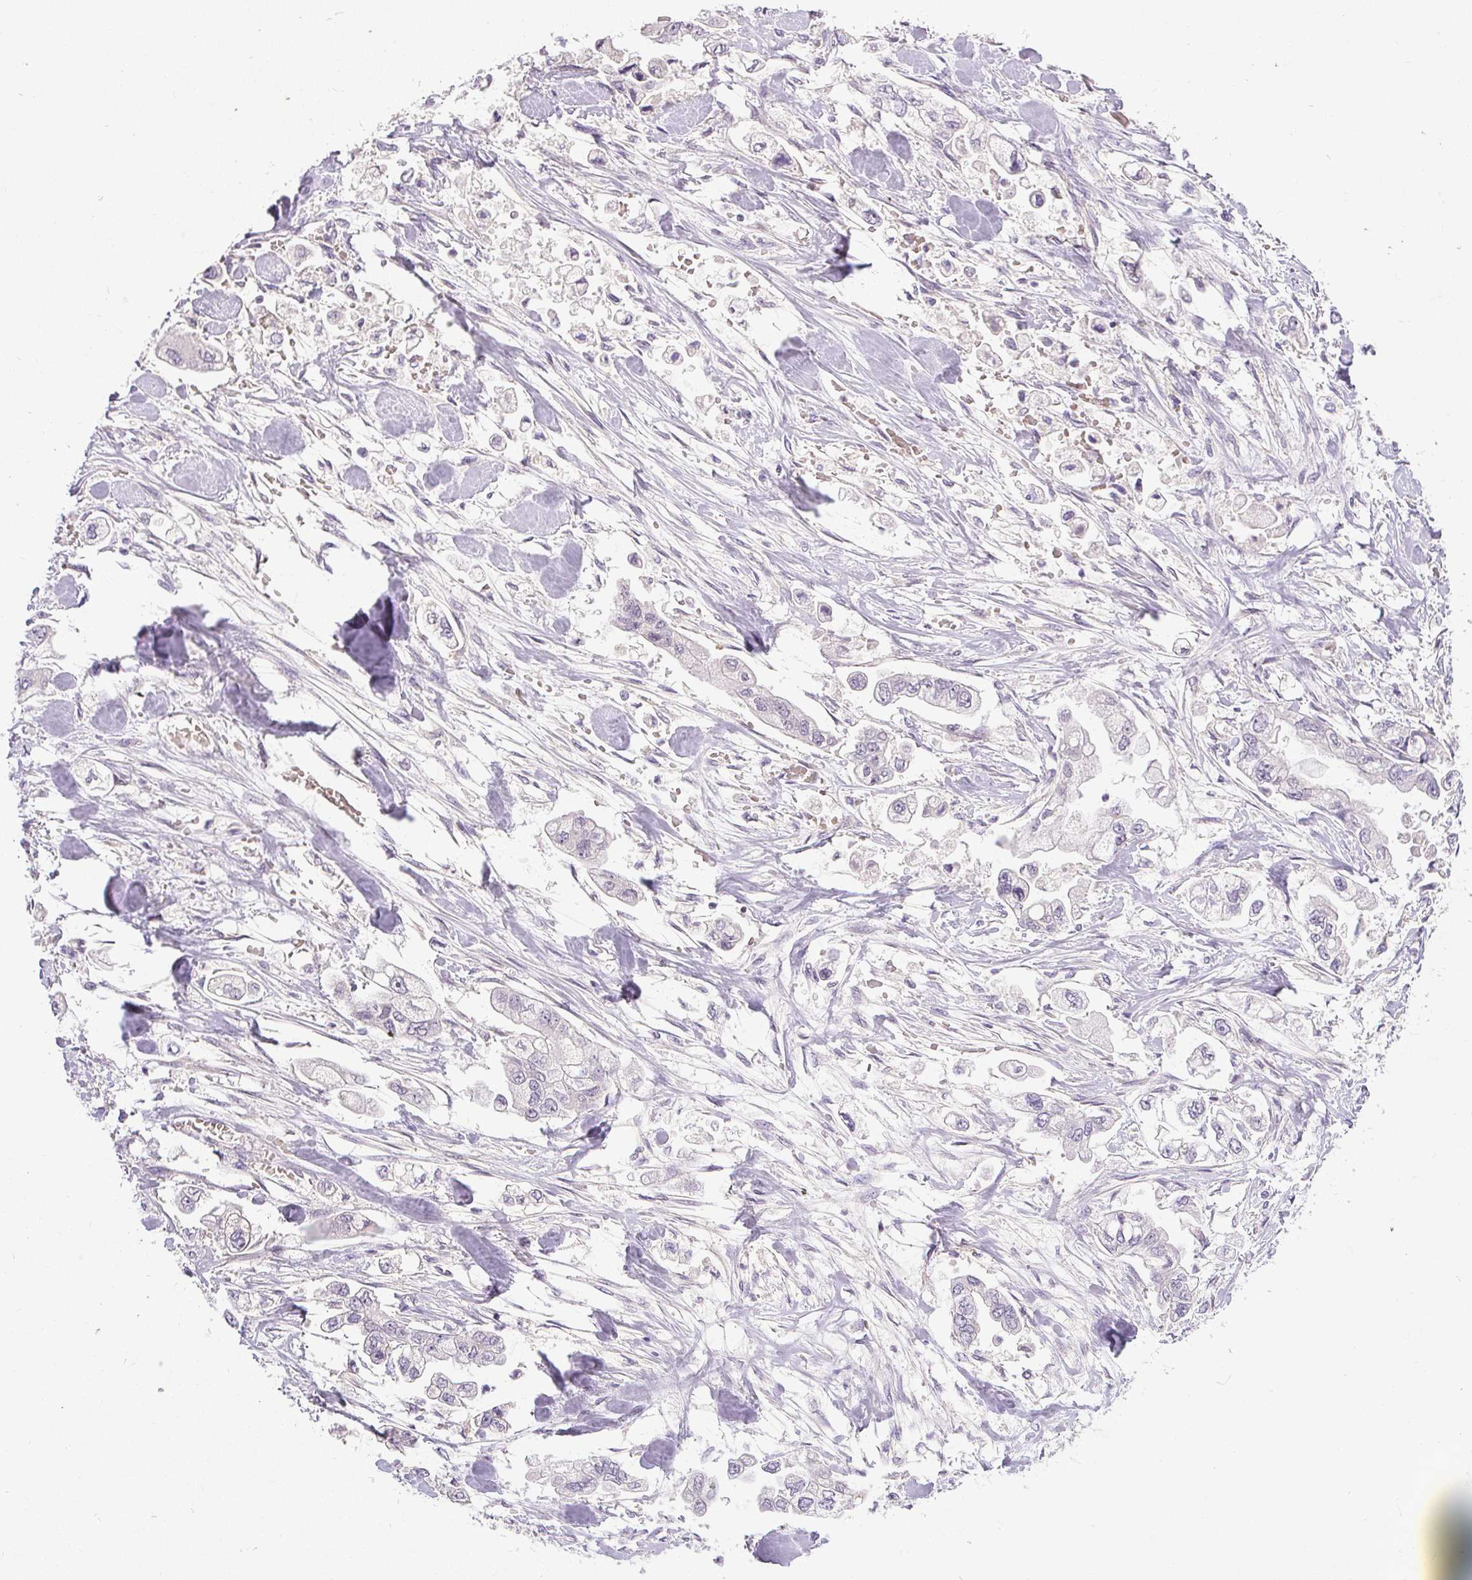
{"staining": {"intensity": "negative", "quantity": "none", "location": "none"}, "tissue": "stomach cancer", "cell_type": "Tumor cells", "image_type": "cancer", "snomed": [{"axis": "morphology", "description": "Adenocarcinoma, NOS"}, {"axis": "topography", "description": "Stomach"}], "caption": "Immunohistochemistry photomicrograph of neoplastic tissue: stomach adenocarcinoma stained with DAB (3,3'-diaminobenzidine) demonstrates no significant protein staining in tumor cells.", "gene": "FAM117B", "patient": {"sex": "male", "age": 62}}